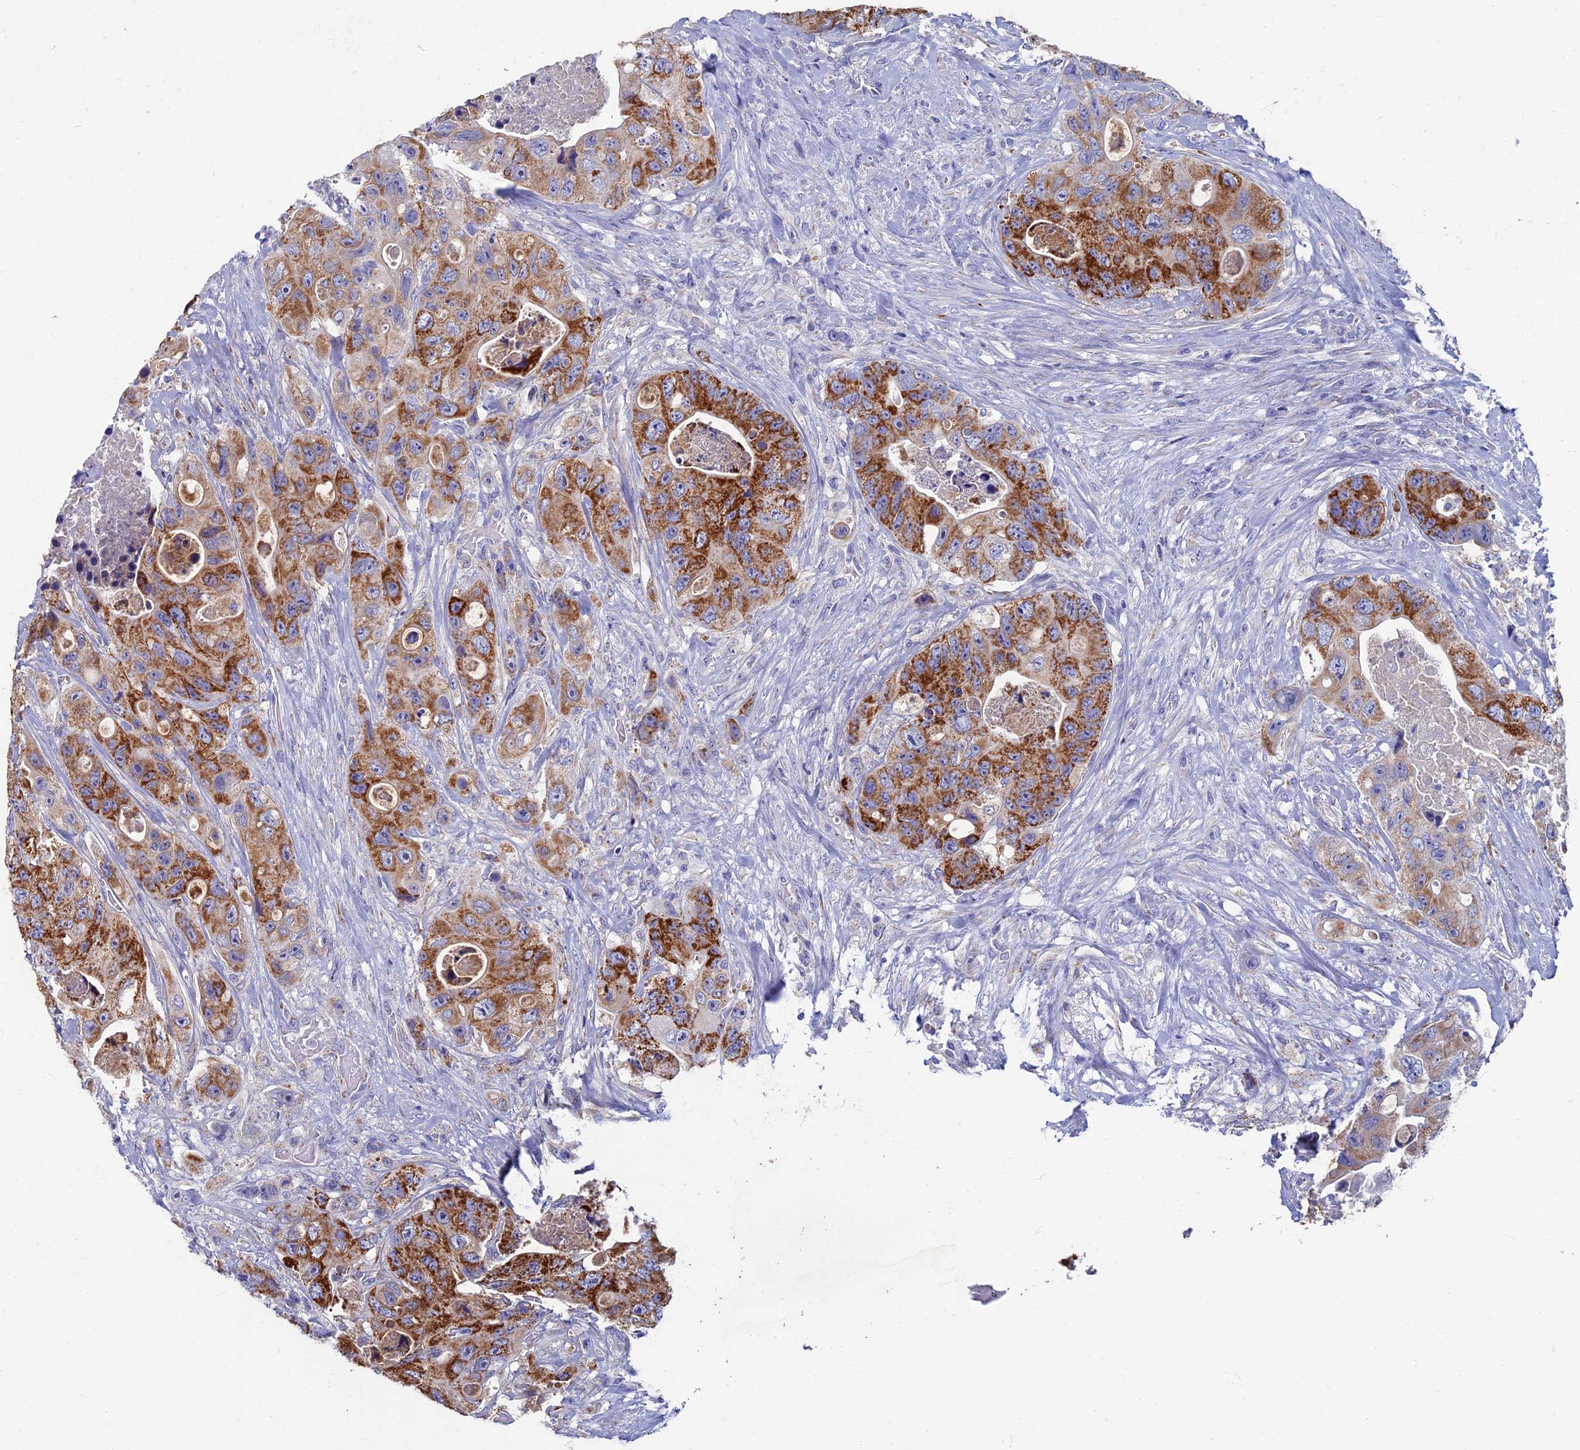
{"staining": {"intensity": "moderate", "quantity": "25%-75%", "location": "cytoplasmic/membranous"}, "tissue": "colorectal cancer", "cell_type": "Tumor cells", "image_type": "cancer", "snomed": [{"axis": "morphology", "description": "Adenocarcinoma, NOS"}, {"axis": "topography", "description": "Colon"}], "caption": "Human adenocarcinoma (colorectal) stained with a protein marker reveals moderate staining in tumor cells.", "gene": "OAT", "patient": {"sex": "female", "age": 46}}